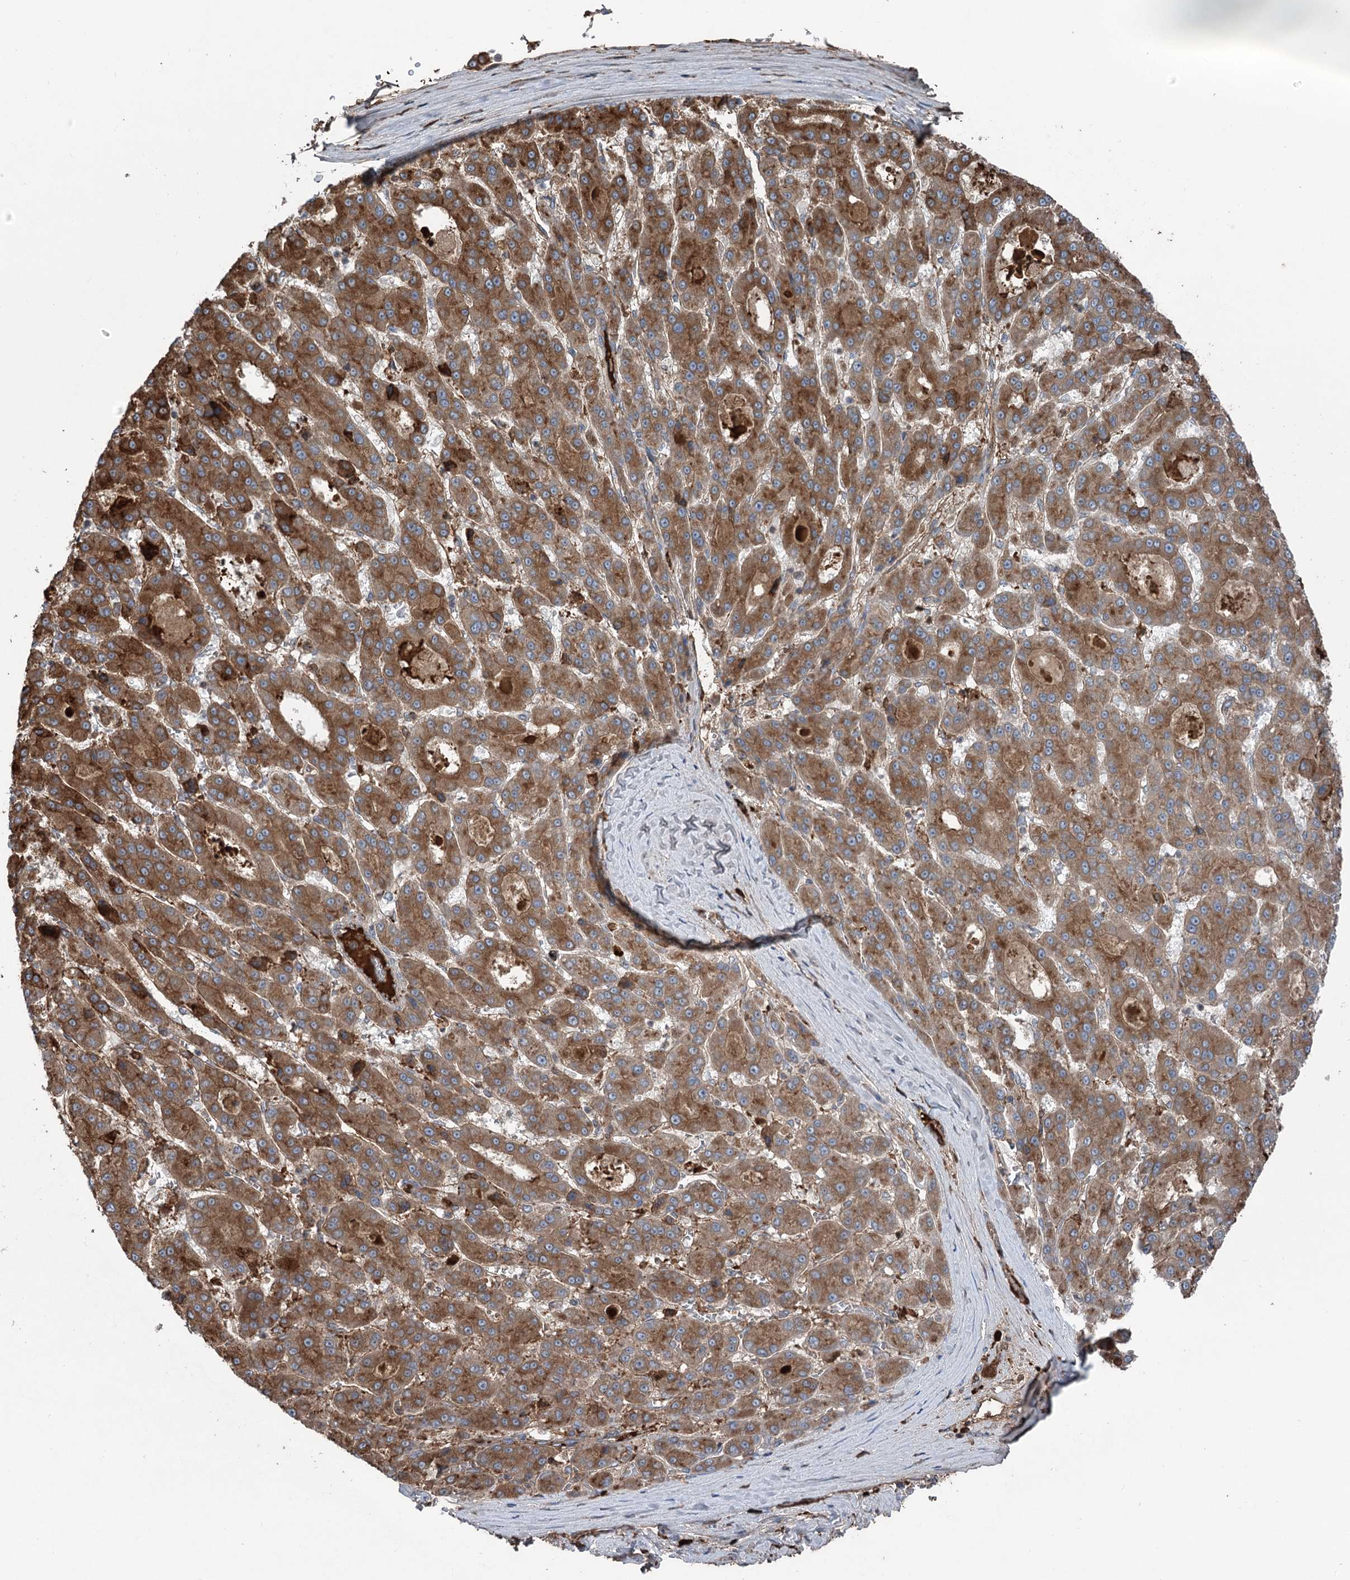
{"staining": {"intensity": "strong", "quantity": ">75%", "location": "cytoplasmic/membranous"}, "tissue": "liver cancer", "cell_type": "Tumor cells", "image_type": "cancer", "snomed": [{"axis": "morphology", "description": "Carcinoma, Hepatocellular, NOS"}, {"axis": "topography", "description": "Liver"}], "caption": "Immunohistochemical staining of liver cancer (hepatocellular carcinoma) exhibits high levels of strong cytoplasmic/membranous expression in approximately >75% of tumor cells.", "gene": "PPP1R21", "patient": {"sex": "male", "age": 70}}